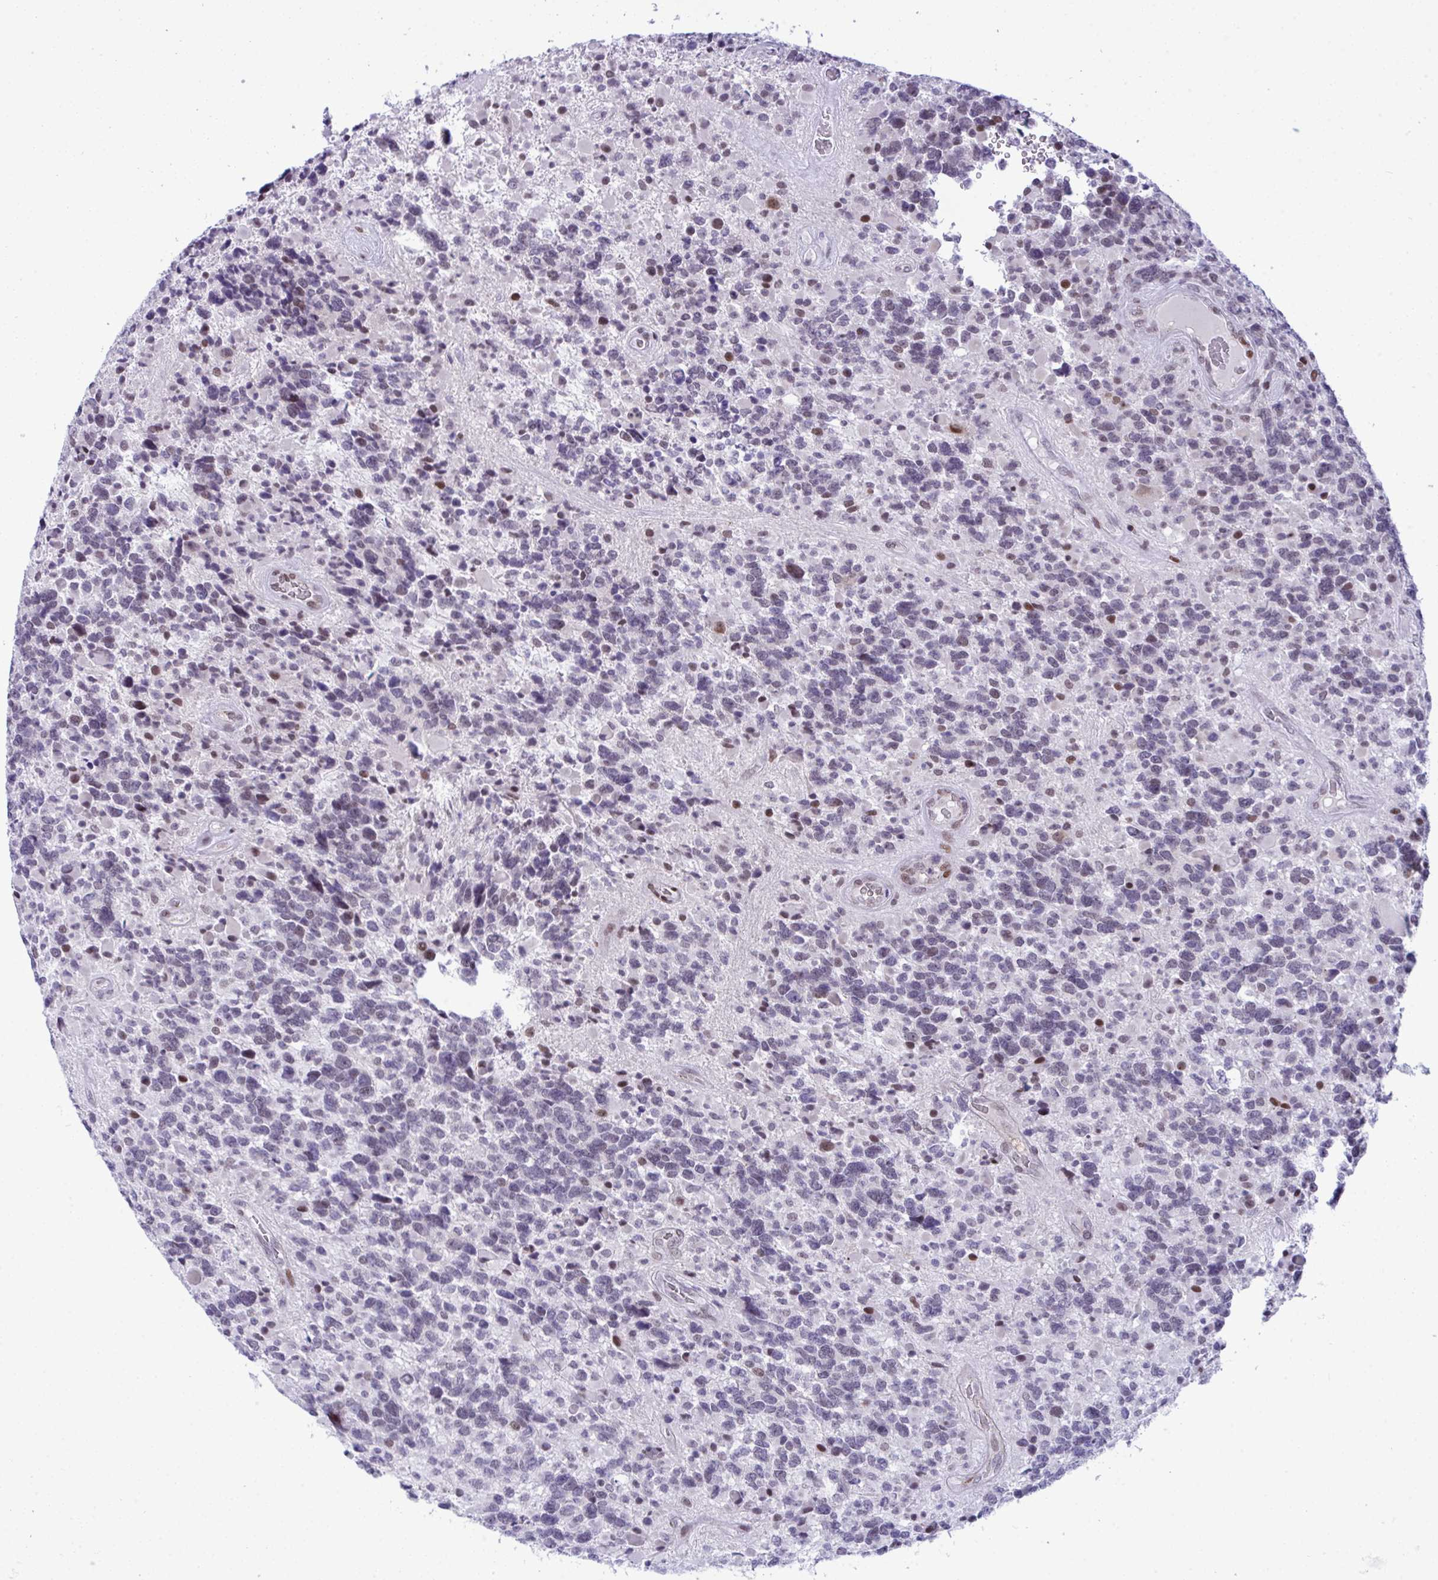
{"staining": {"intensity": "negative", "quantity": "none", "location": "none"}, "tissue": "glioma", "cell_type": "Tumor cells", "image_type": "cancer", "snomed": [{"axis": "morphology", "description": "Glioma, malignant, High grade"}, {"axis": "topography", "description": "Brain"}], "caption": "The histopathology image exhibits no significant expression in tumor cells of glioma.", "gene": "ZFHX3", "patient": {"sex": "female", "age": 40}}